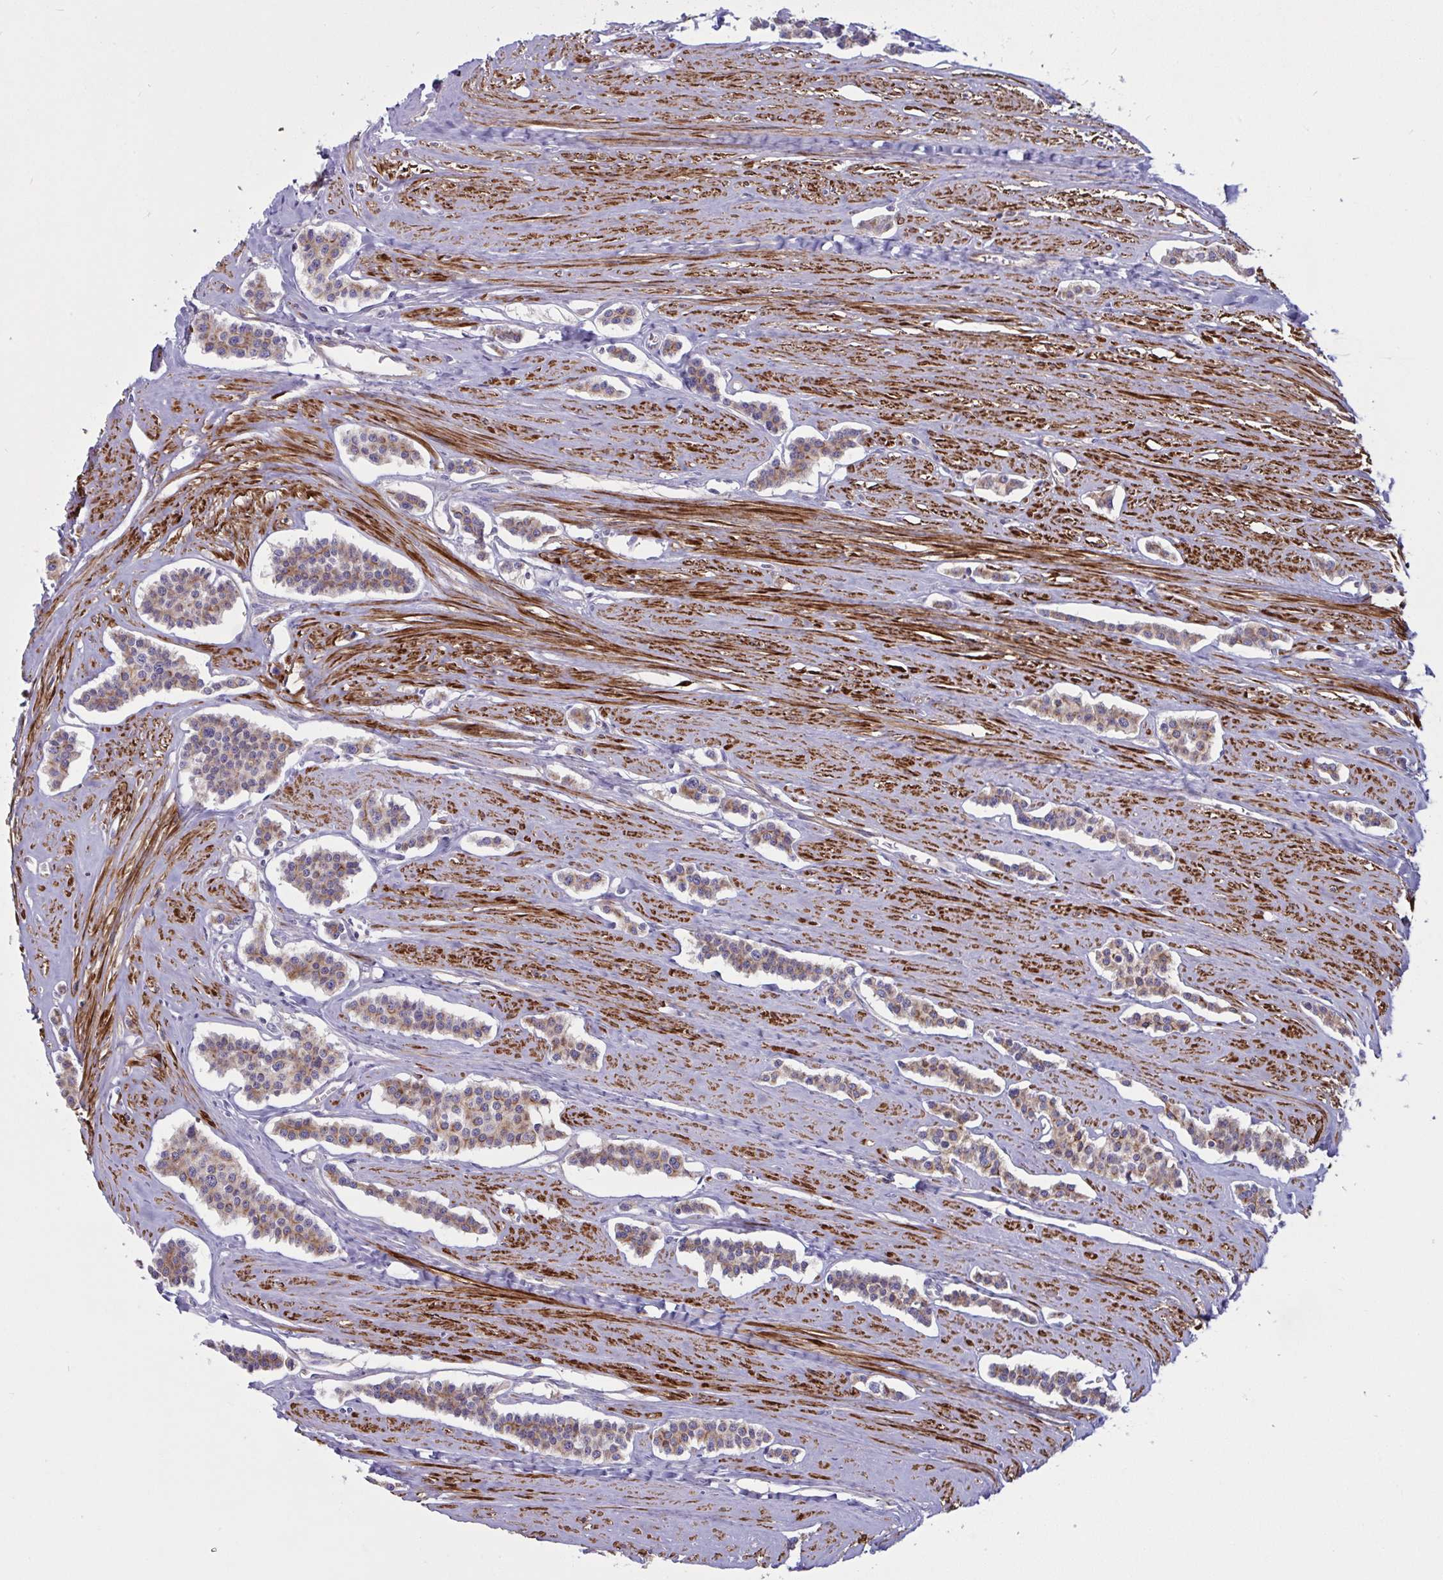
{"staining": {"intensity": "moderate", "quantity": ">75%", "location": "cytoplasmic/membranous"}, "tissue": "carcinoid", "cell_type": "Tumor cells", "image_type": "cancer", "snomed": [{"axis": "morphology", "description": "Carcinoid, malignant, NOS"}, {"axis": "topography", "description": "Small intestine"}], "caption": "Tumor cells display moderate cytoplasmic/membranous positivity in about >75% of cells in carcinoid.", "gene": "TANK", "patient": {"sex": "male", "age": 60}}